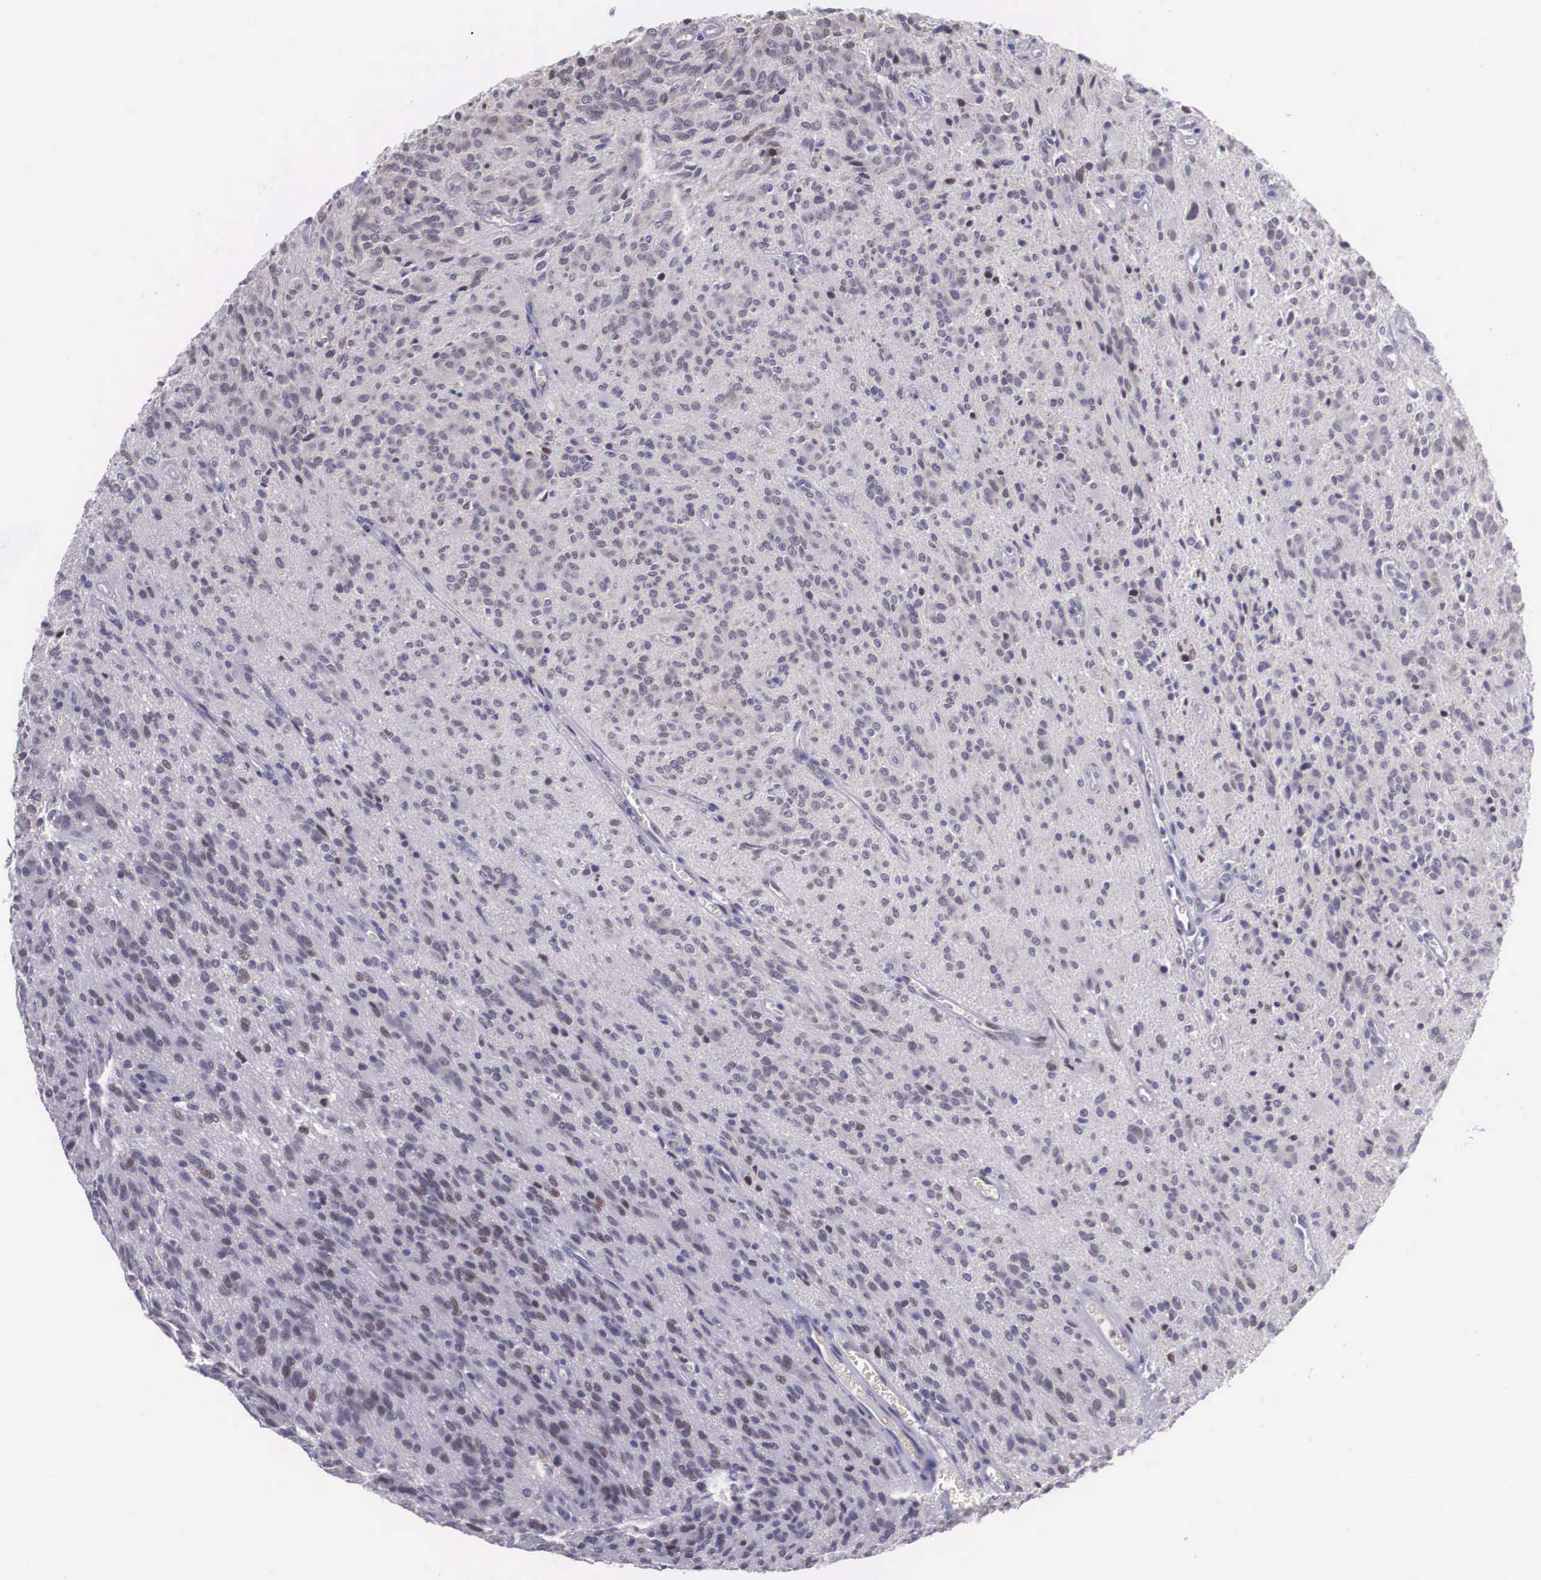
{"staining": {"intensity": "negative", "quantity": "none", "location": "none"}, "tissue": "glioma", "cell_type": "Tumor cells", "image_type": "cancer", "snomed": [{"axis": "morphology", "description": "Glioma, malignant, Low grade"}, {"axis": "topography", "description": "Brain"}], "caption": "Glioma was stained to show a protein in brown. There is no significant staining in tumor cells. Nuclei are stained in blue.", "gene": "SLC25A21", "patient": {"sex": "female", "age": 15}}